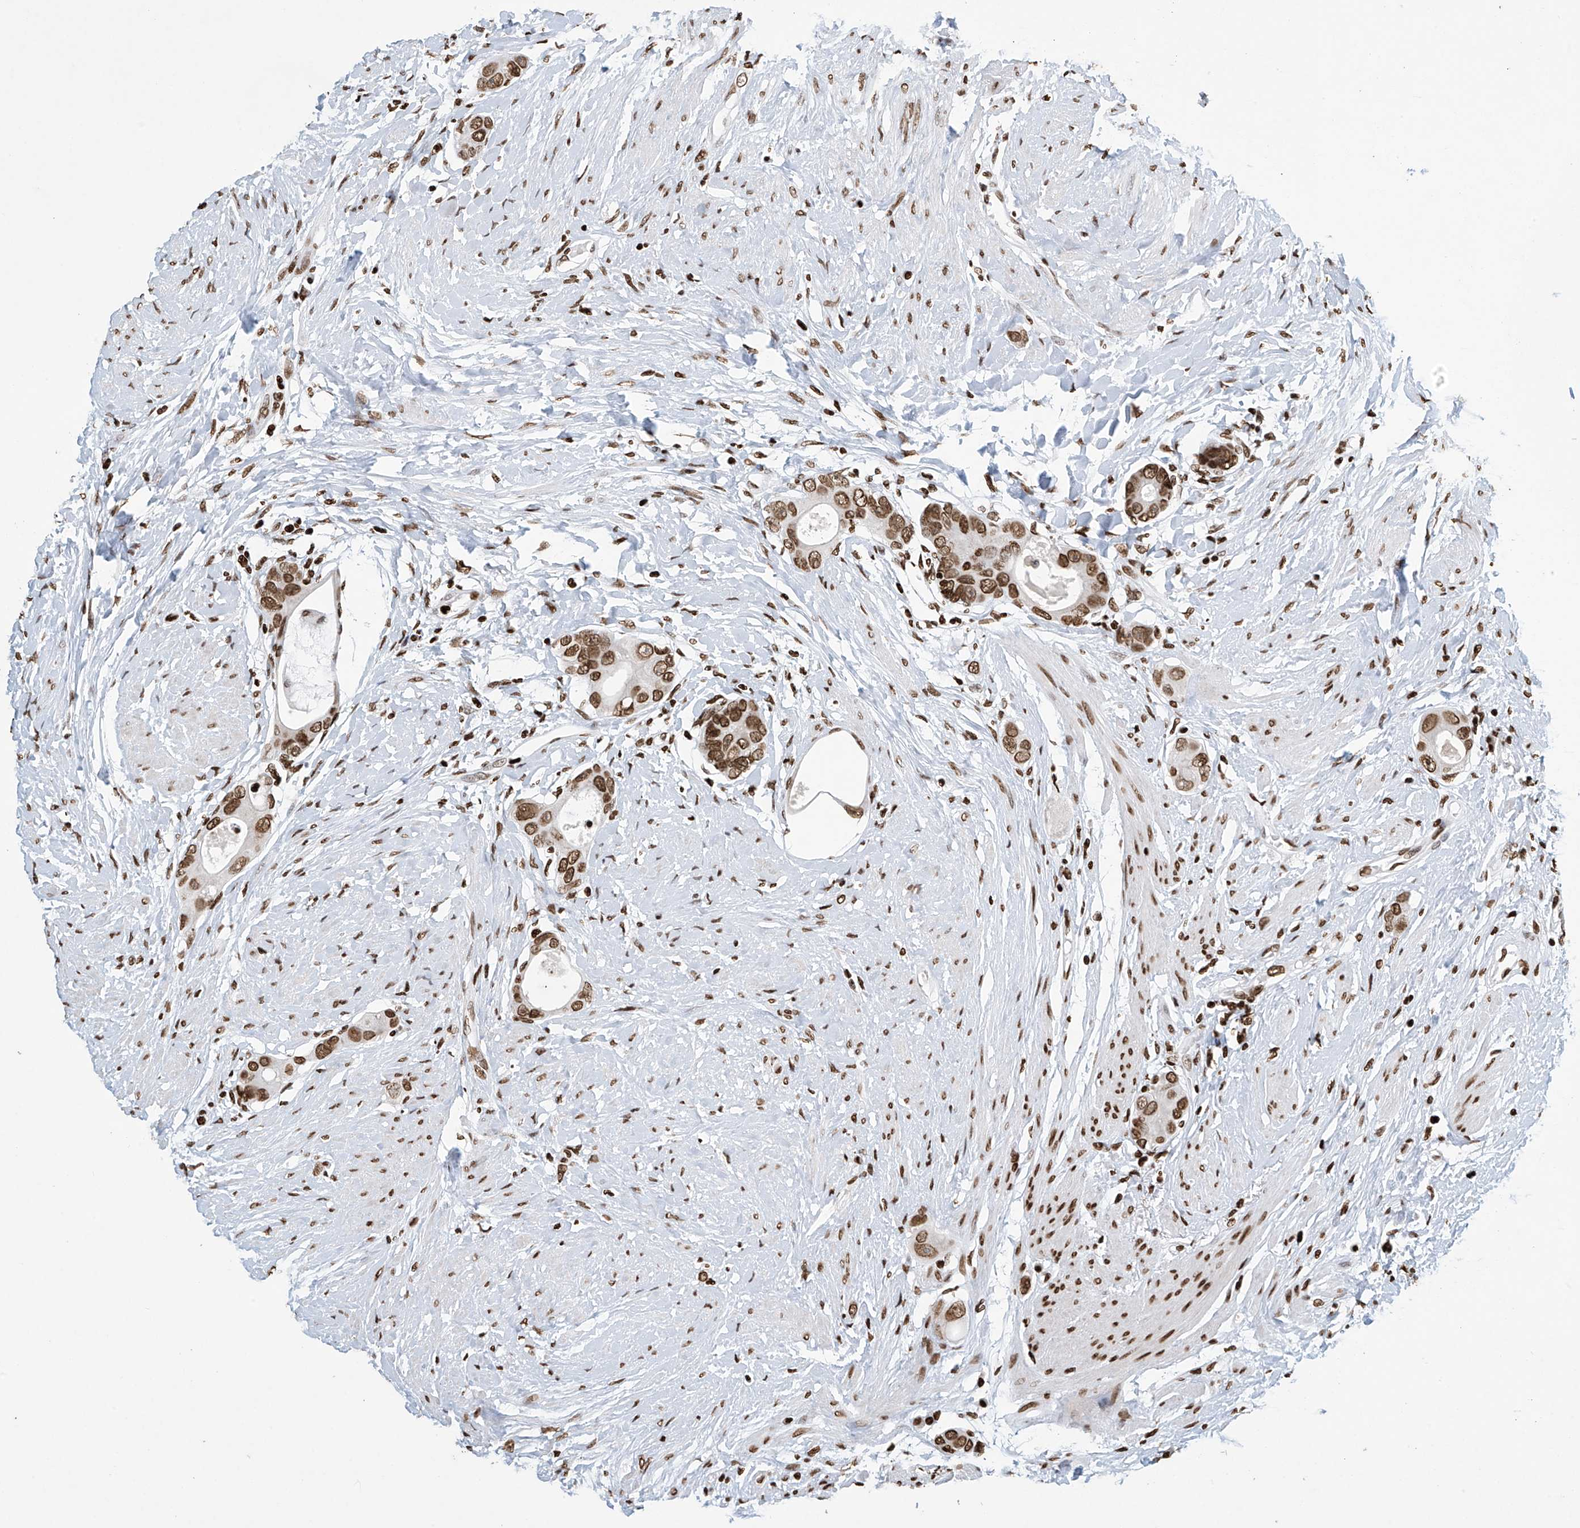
{"staining": {"intensity": "moderate", "quantity": ">75%", "location": "nuclear"}, "tissue": "colorectal cancer", "cell_type": "Tumor cells", "image_type": "cancer", "snomed": [{"axis": "morphology", "description": "Adenocarcinoma, NOS"}, {"axis": "topography", "description": "Rectum"}], "caption": "DAB (3,3'-diaminobenzidine) immunohistochemical staining of human adenocarcinoma (colorectal) demonstrates moderate nuclear protein expression in approximately >75% of tumor cells. The protein is shown in brown color, while the nuclei are stained blue.", "gene": "H4C16", "patient": {"sex": "male", "age": 51}}